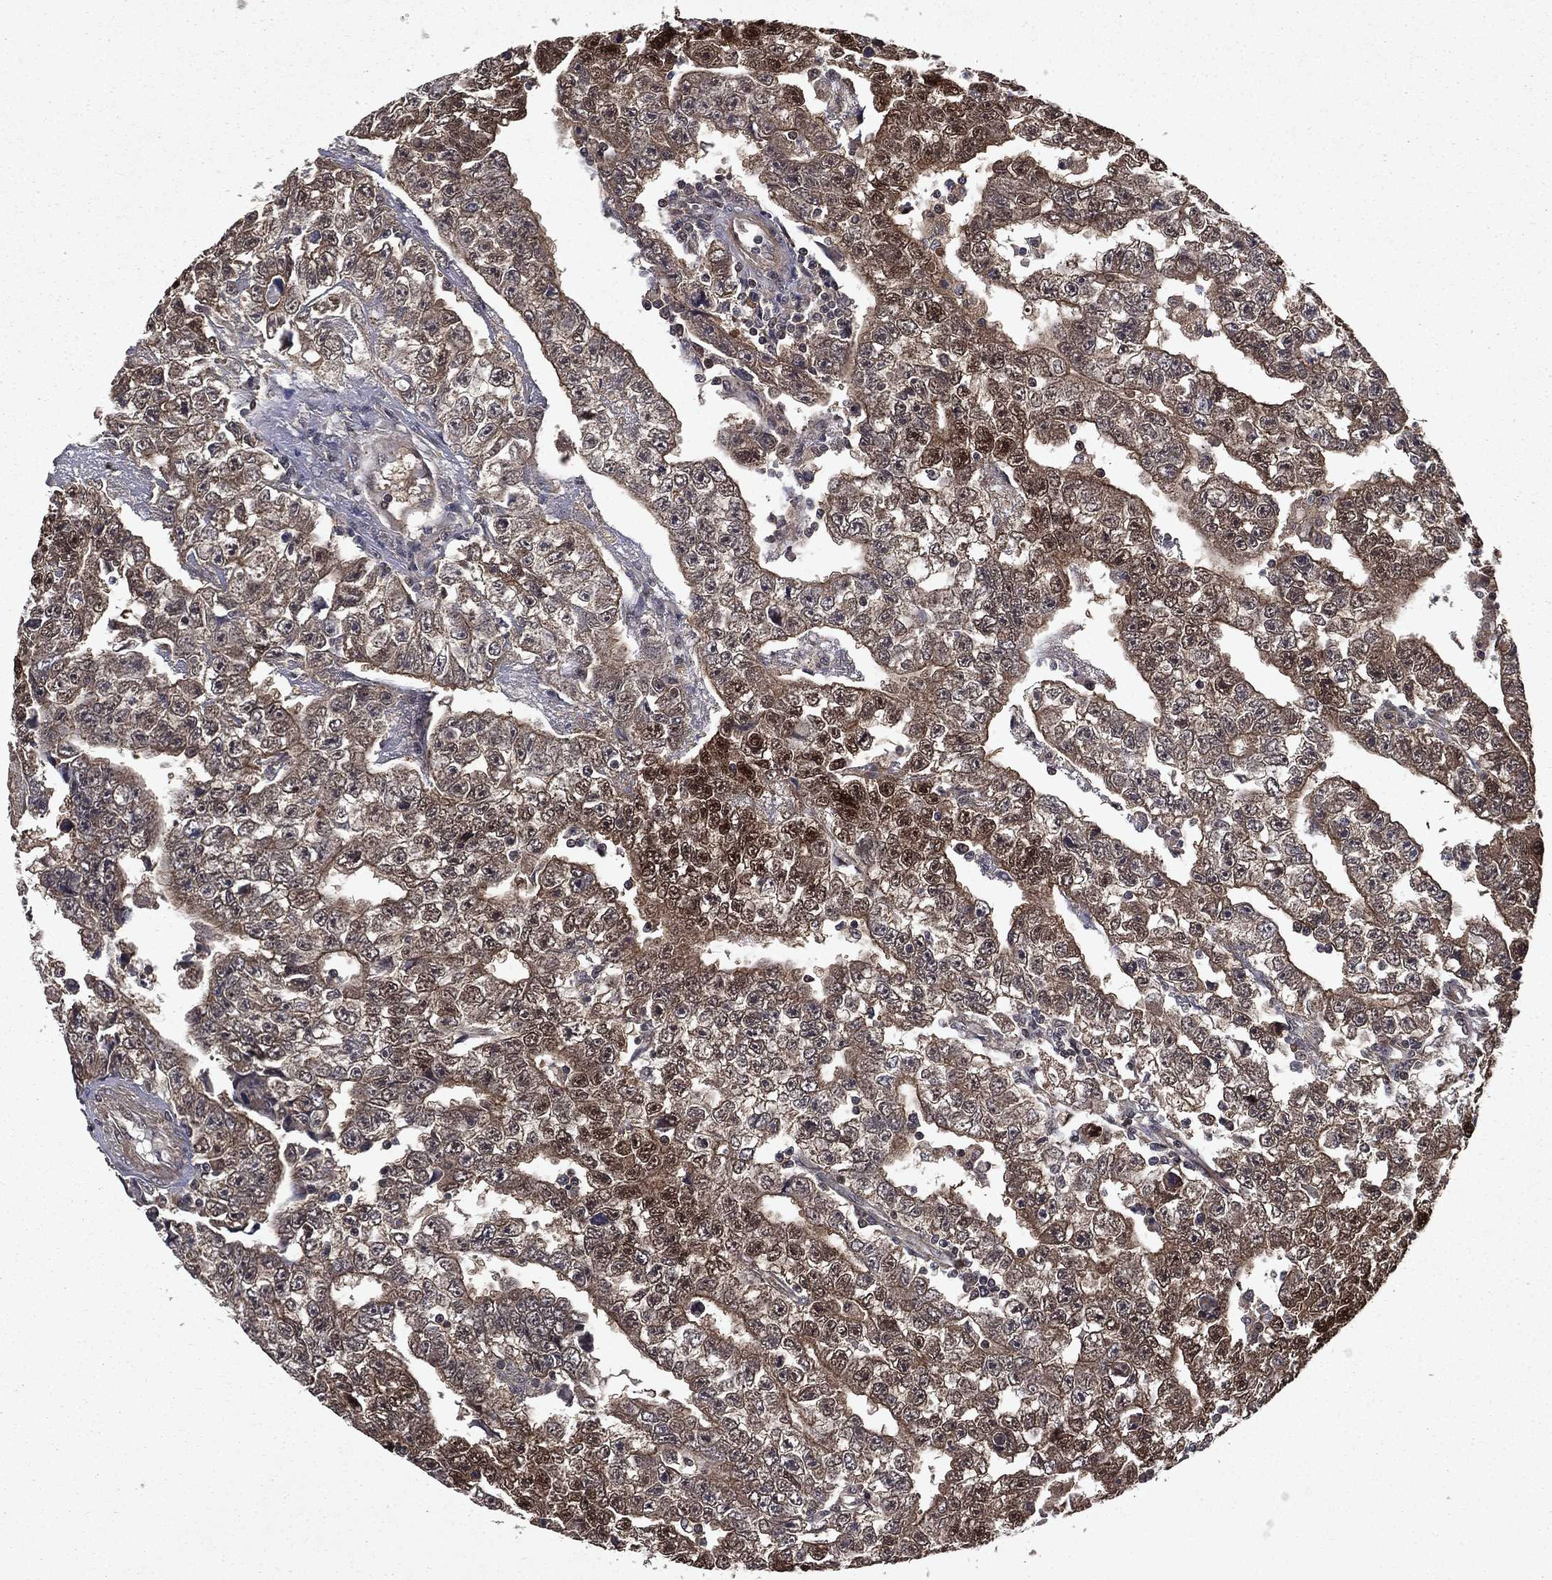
{"staining": {"intensity": "strong", "quantity": "<25%", "location": "nuclear"}, "tissue": "testis cancer", "cell_type": "Tumor cells", "image_type": "cancer", "snomed": [{"axis": "morphology", "description": "Carcinoma, Embryonal, NOS"}, {"axis": "topography", "description": "Testis"}], "caption": "A micrograph of testis embryonal carcinoma stained for a protein displays strong nuclear brown staining in tumor cells. (DAB = brown stain, brightfield microscopy at high magnification).", "gene": "FGD1", "patient": {"sex": "male", "age": 25}}